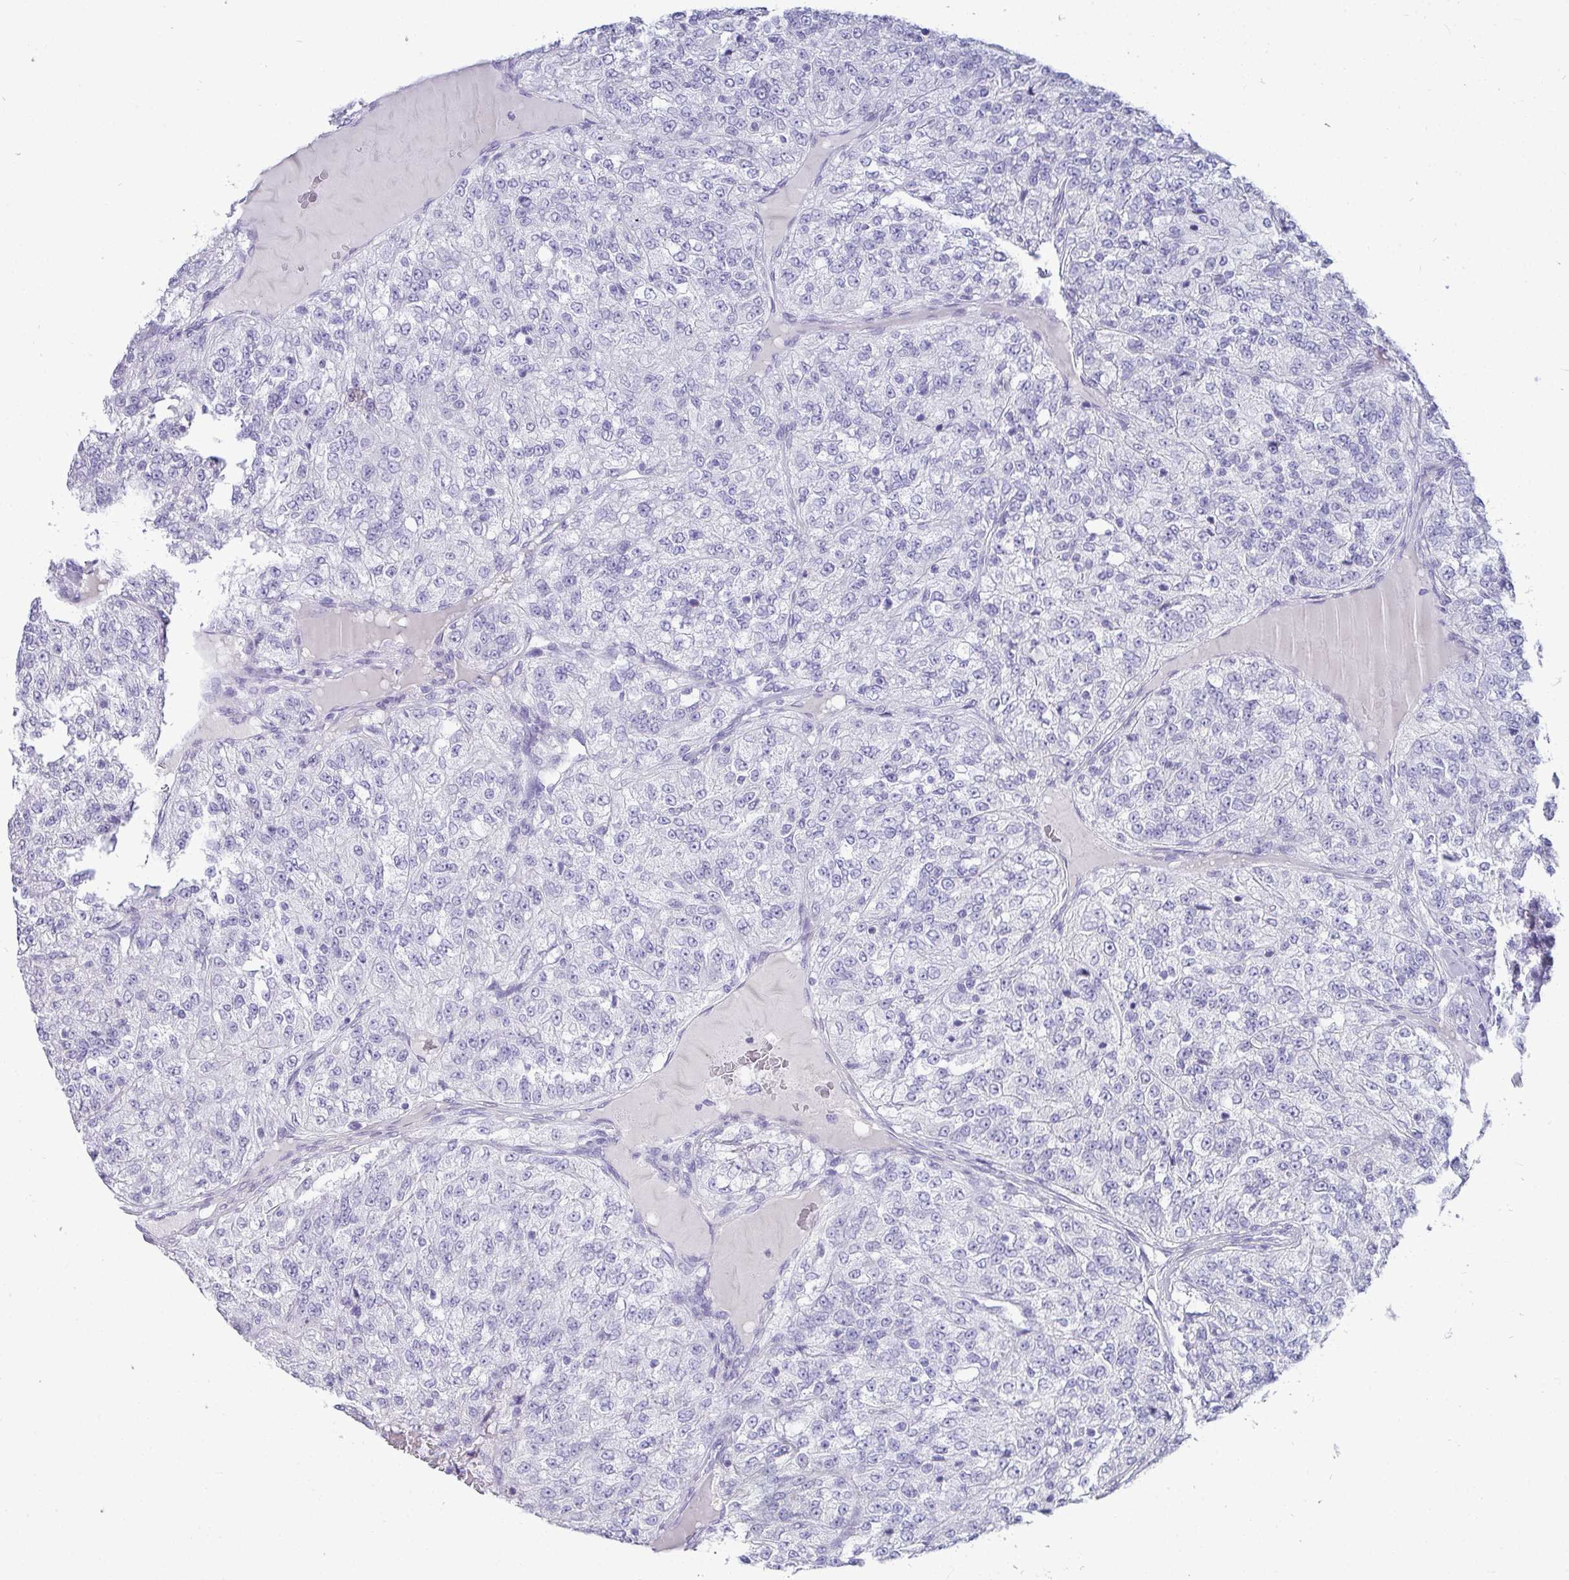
{"staining": {"intensity": "negative", "quantity": "none", "location": "none"}, "tissue": "renal cancer", "cell_type": "Tumor cells", "image_type": "cancer", "snomed": [{"axis": "morphology", "description": "Adenocarcinoma, NOS"}, {"axis": "topography", "description": "Kidney"}], "caption": "IHC histopathology image of renal cancer stained for a protein (brown), which demonstrates no staining in tumor cells.", "gene": "HSPB6", "patient": {"sex": "female", "age": 63}}